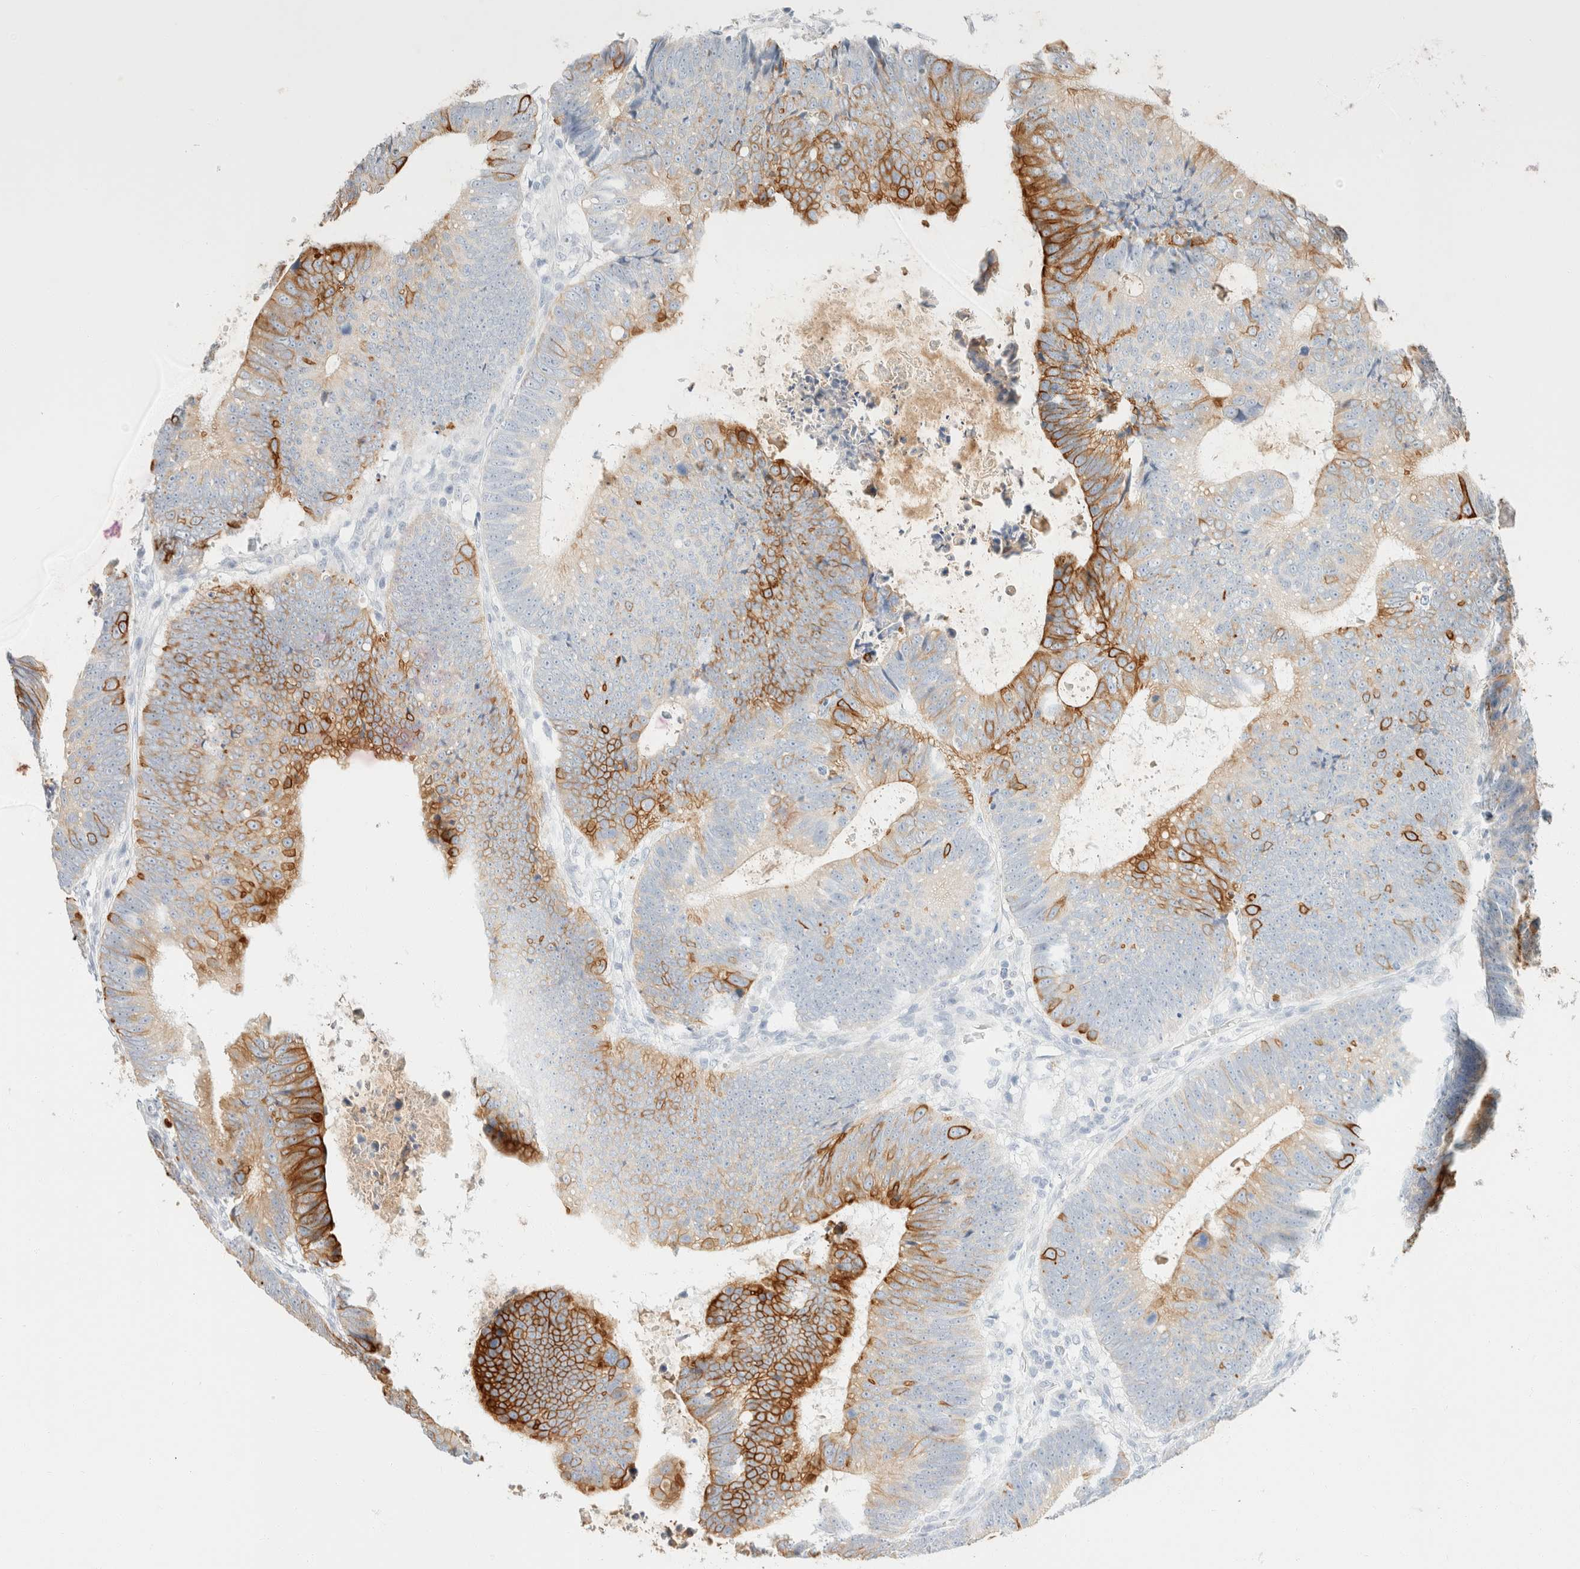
{"staining": {"intensity": "moderate", "quantity": "25%-75%", "location": "cytoplasmic/membranous"}, "tissue": "colorectal cancer", "cell_type": "Tumor cells", "image_type": "cancer", "snomed": [{"axis": "morphology", "description": "Adenocarcinoma, NOS"}, {"axis": "topography", "description": "Colon"}], "caption": "Colorectal cancer stained with immunohistochemistry exhibits moderate cytoplasmic/membranous positivity in about 25%-75% of tumor cells.", "gene": "KRT20", "patient": {"sex": "male", "age": 56}}